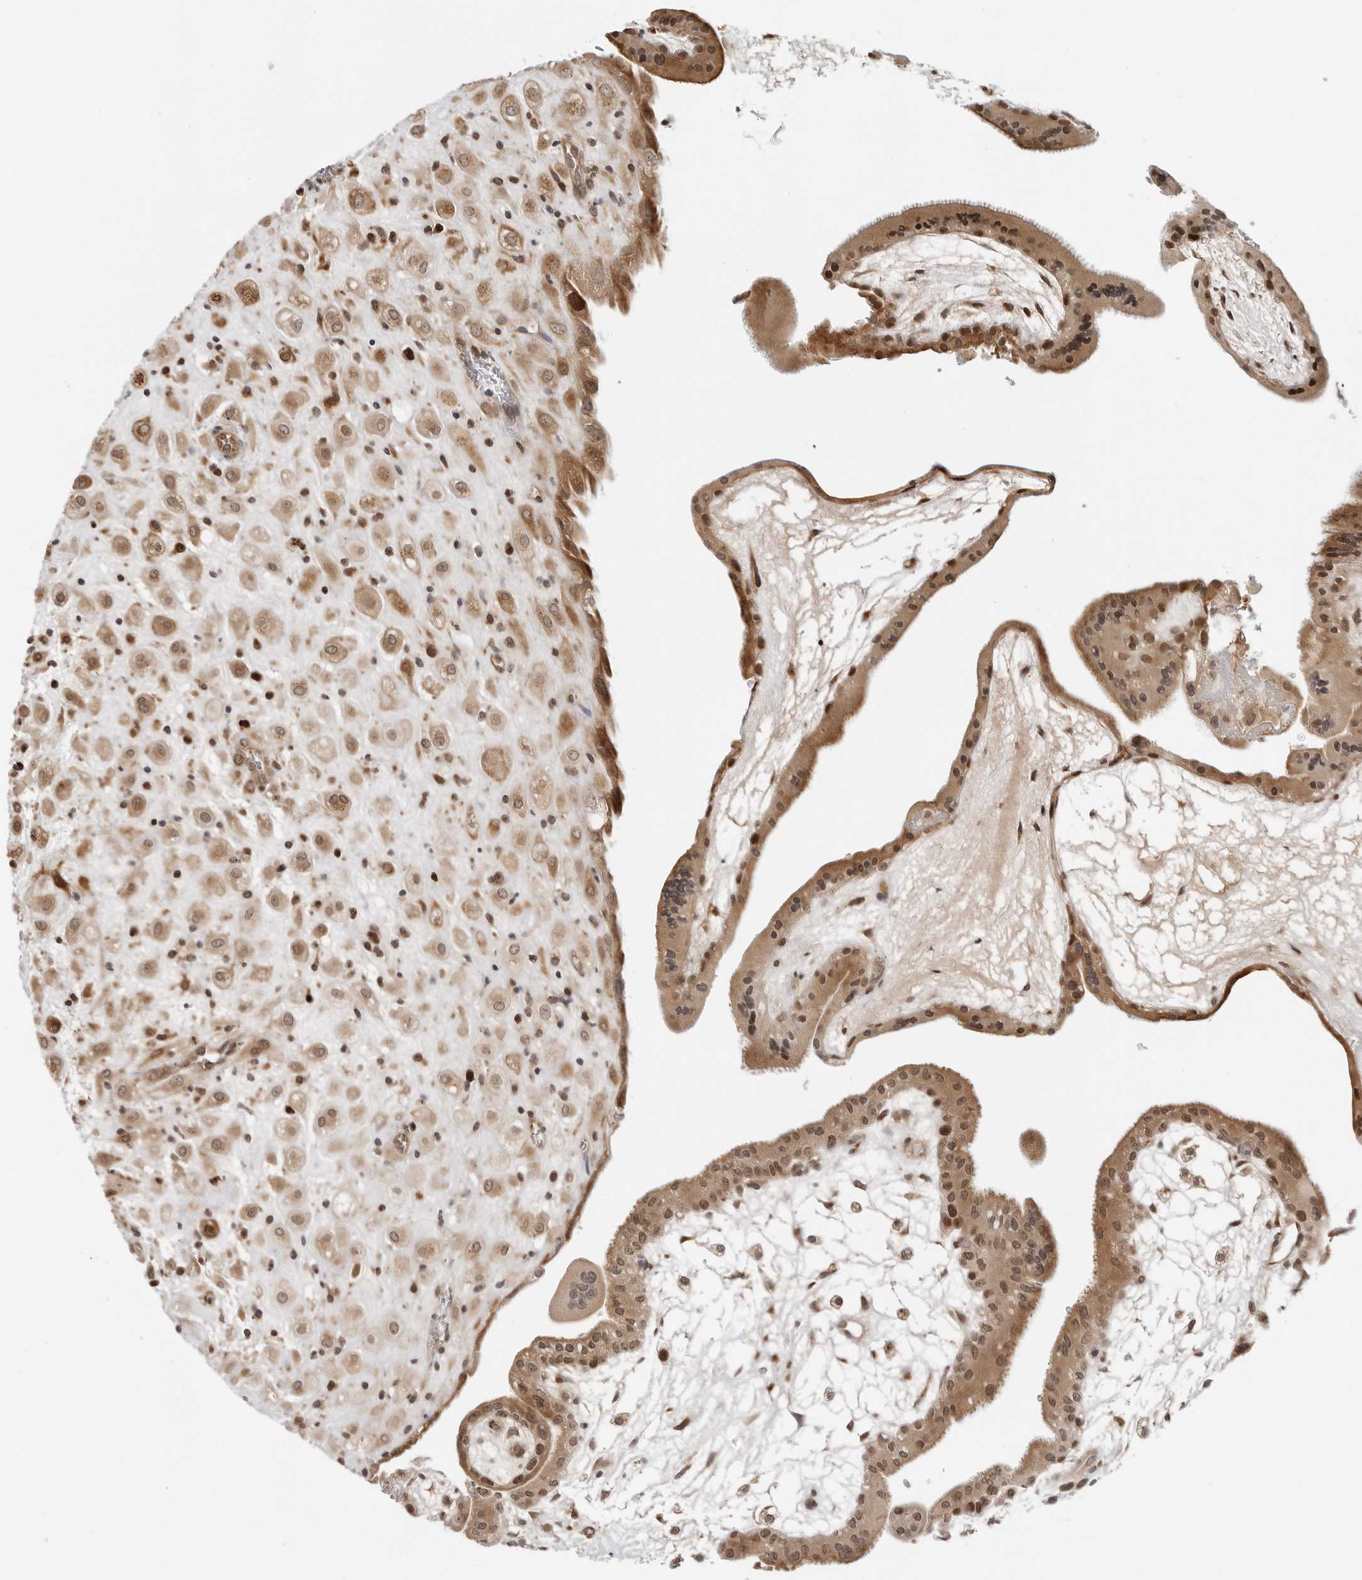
{"staining": {"intensity": "moderate", "quantity": ">75%", "location": "cytoplasmic/membranous,nuclear"}, "tissue": "placenta", "cell_type": "Decidual cells", "image_type": "normal", "snomed": [{"axis": "morphology", "description": "Normal tissue, NOS"}, {"axis": "topography", "description": "Placenta"}], "caption": "The photomicrograph demonstrates a brown stain indicating the presence of a protein in the cytoplasmic/membranous,nuclear of decidual cells in placenta. The protein of interest is shown in brown color, while the nuclei are stained blue.", "gene": "TIPRL", "patient": {"sex": "female", "age": 35}}